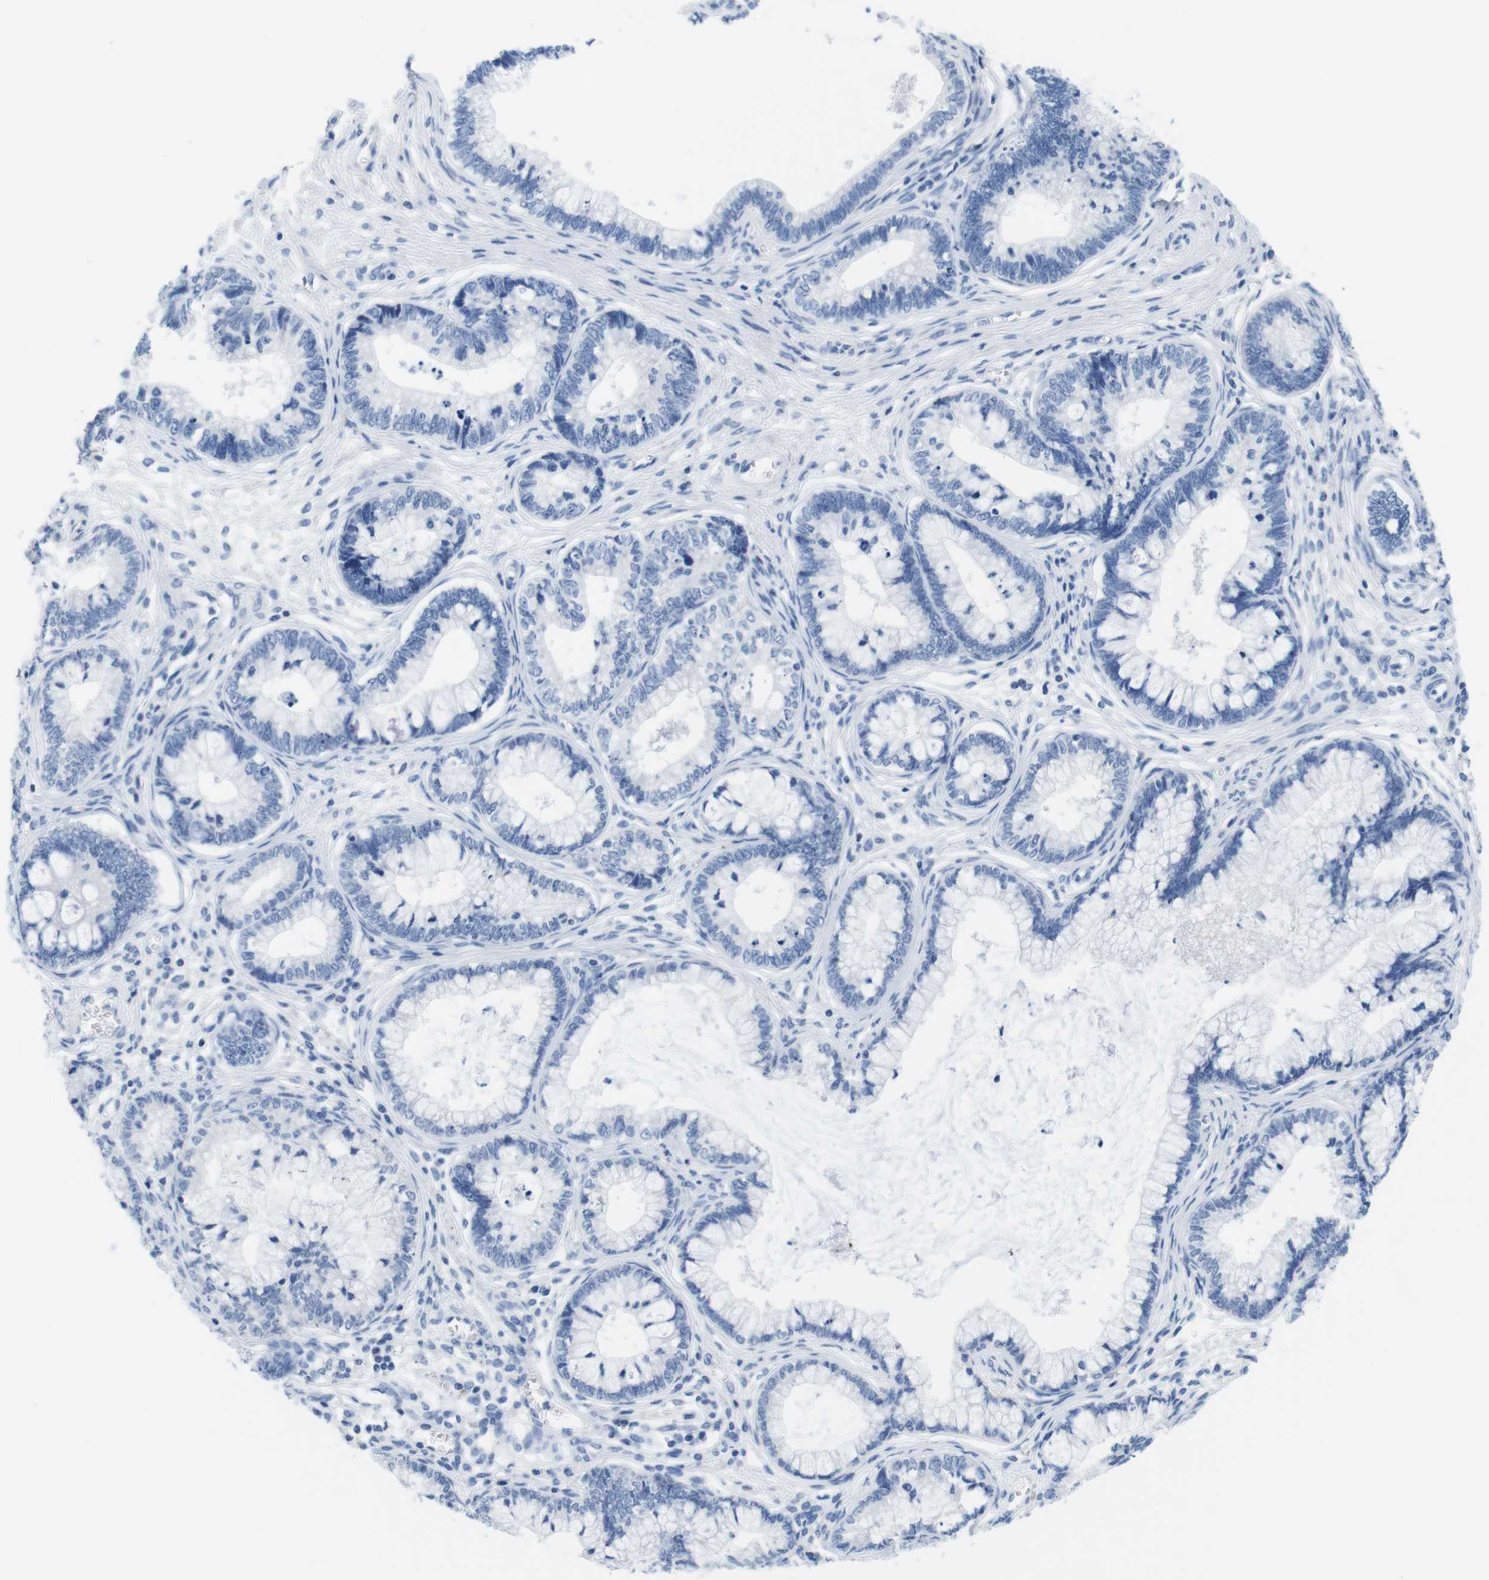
{"staining": {"intensity": "negative", "quantity": "none", "location": "none"}, "tissue": "cervical cancer", "cell_type": "Tumor cells", "image_type": "cancer", "snomed": [{"axis": "morphology", "description": "Adenocarcinoma, NOS"}, {"axis": "topography", "description": "Cervix"}], "caption": "High power microscopy micrograph of an IHC photomicrograph of adenocarcinoma (cervical), revealing no significant staining in tumor cells.", "gene": "MAP6", "patient": {"sex": "female", "age": 44}}